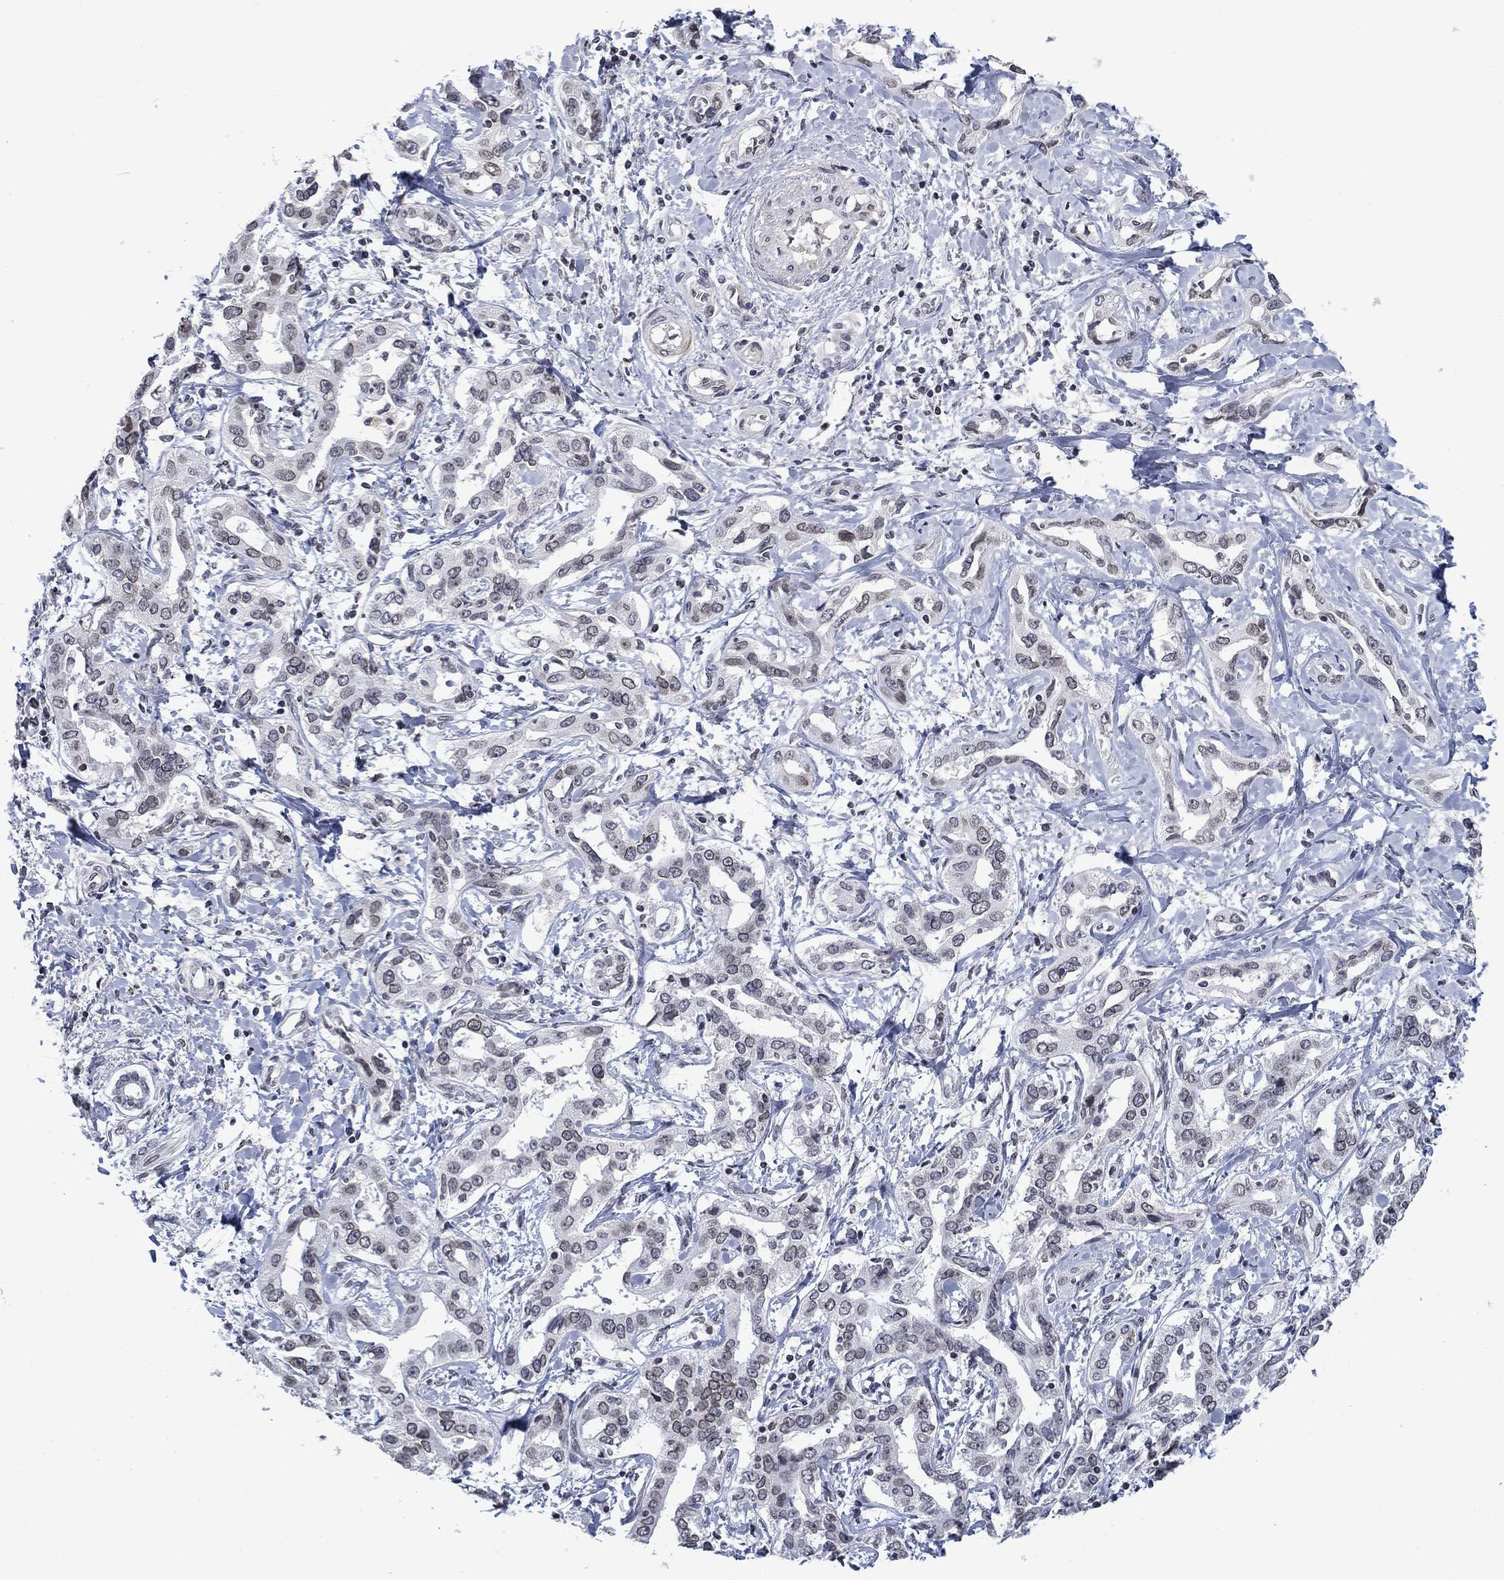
{"staining": {"intensity": "weak", "quantity": "25%-75%", "location": "cytoplasmic/membranous,nuclear"}, "tissue": "liver cancer", "cell_type": "Tumor cells", "image_type": "cancer", "snomed": [{"axis": "morphology", "description": "Cholangiocarcinoma"}, {"axis": "topography", "description": "Liver"}], "caption": "Cholangiocarcinoma (liver) tissue reveals weak cytoplasmic/membranous and nuclear staining in about 25%-75% of tumor cells (DAB IHC, brown staining for protein, blue staining for nuclei).", "gene": "TOR1AIP1", "patient": {"sex": "male", "age": 59}}